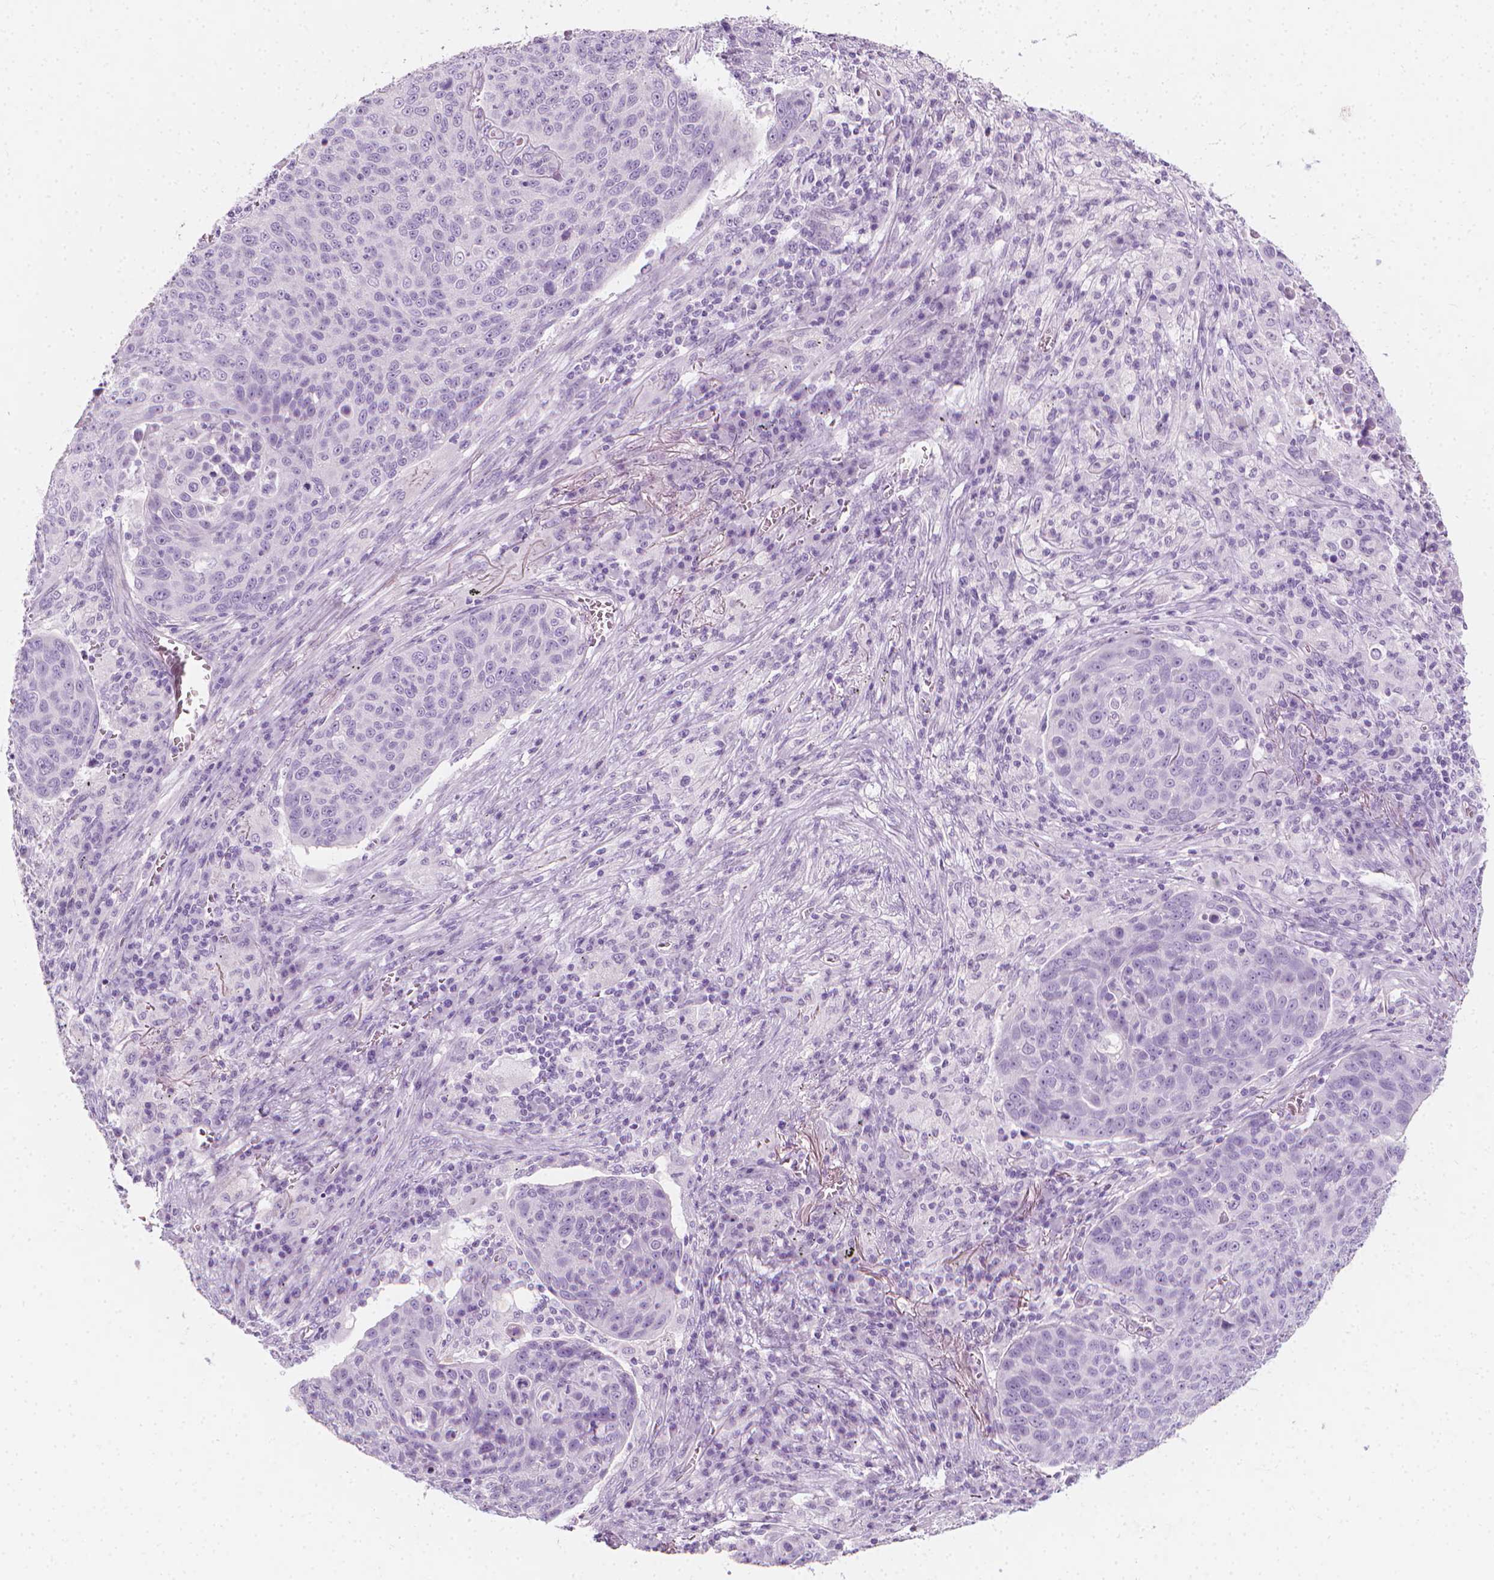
{"staining": {"intensity": "negative", "quantity": "none", "location": "none"}, "tissue": "lung cancer", "cell_type": "Tumor cells", "image_type": "cancer", "snomed": [{"axis": "morphology", "description": "Squamous cell carcinoma, NOS"}, {"axis": "topography", "description": "Lung"}], "caption": "High magnification brightfield microscopy of squamous cell carcinoma (lung) stained with DAB (3,3'-diaminobenzidine) (brown) and counterstained with hematoxylin (blue): tumor cells show no significant expression. (DAB (3,3'-diaminobenzidine) immunohistochemistry (IHC), high magnification).", "gene": "SCG3", "patient": {"sex": "male", "age": 78}}